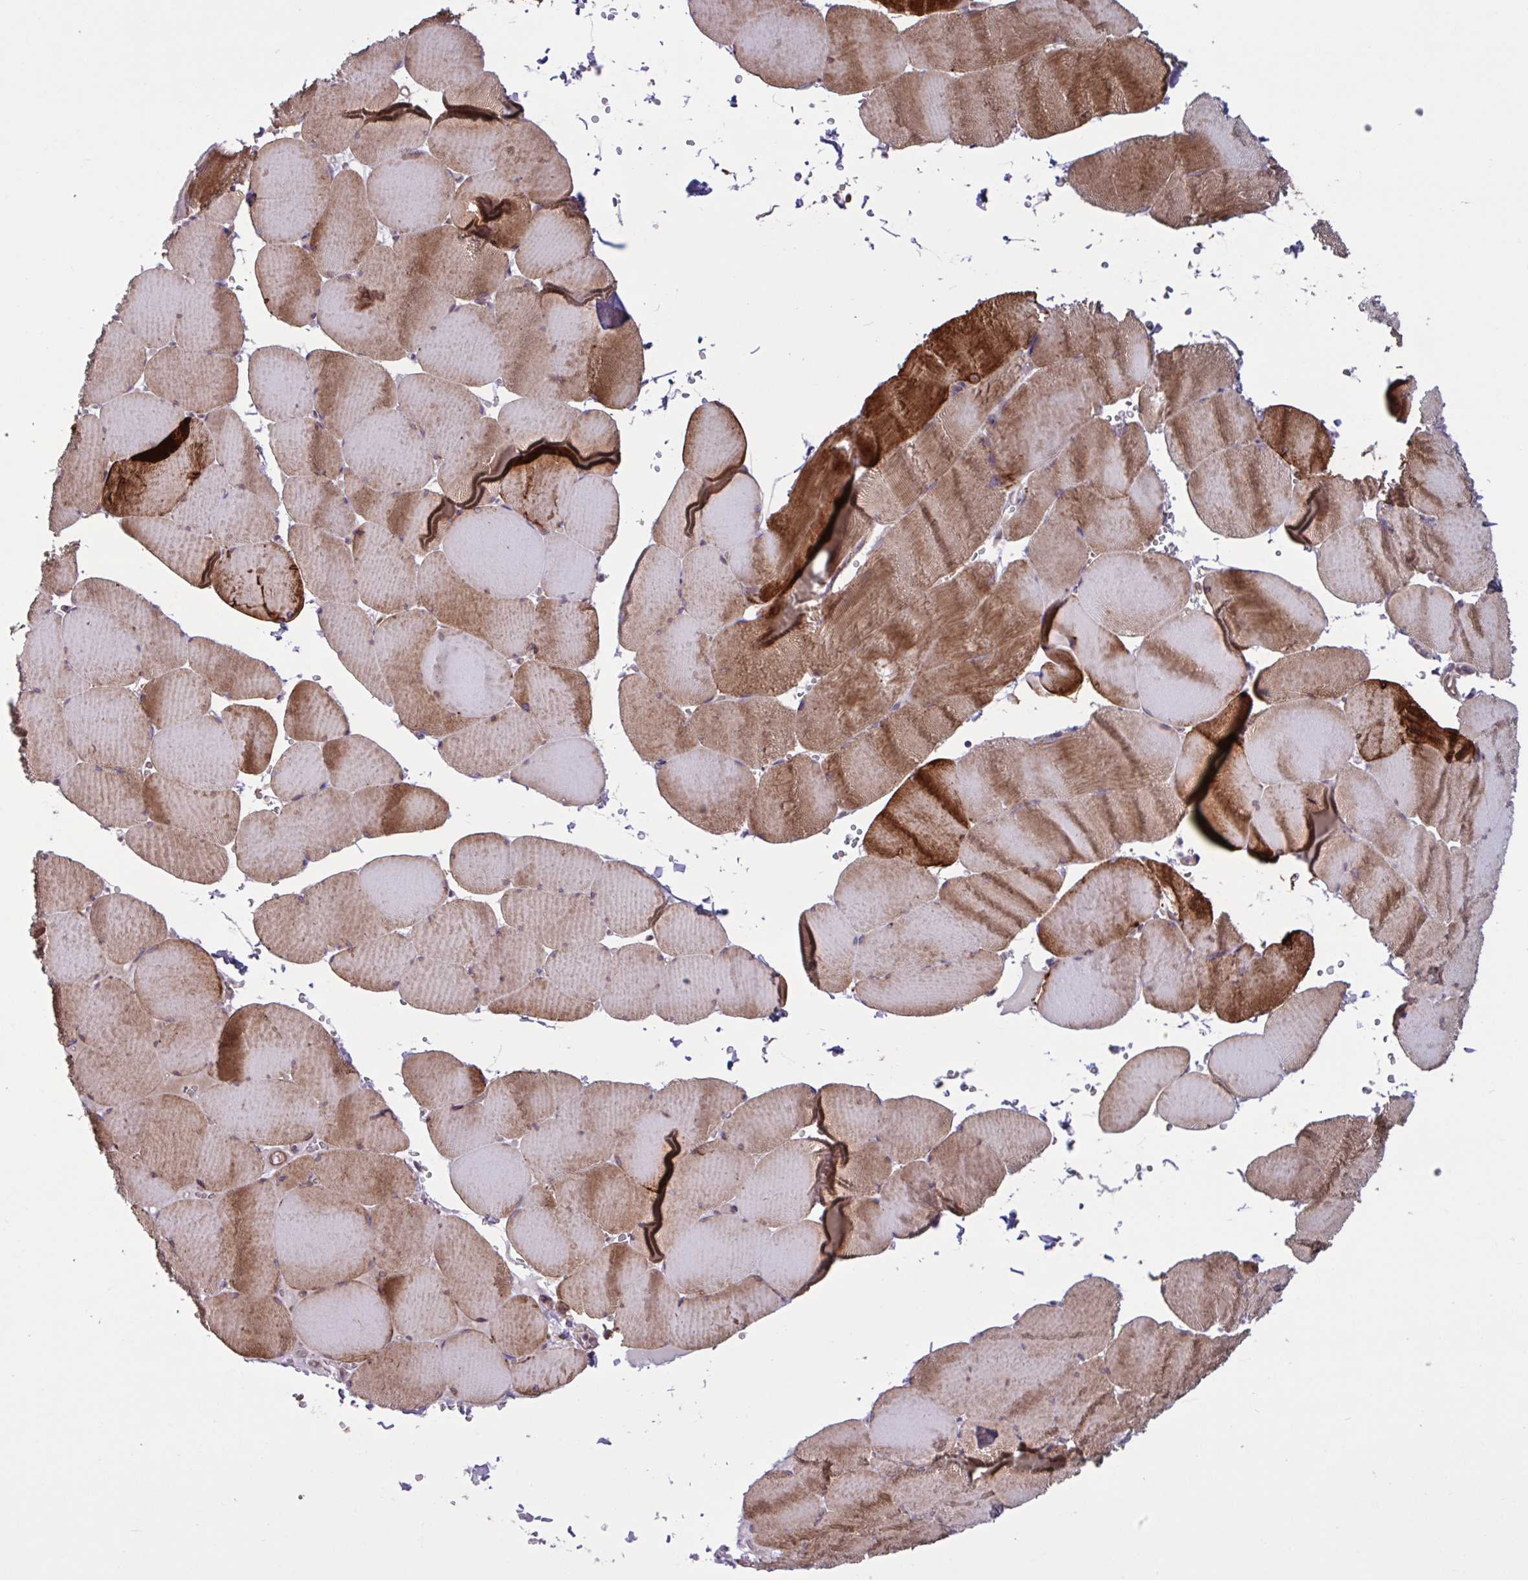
{"staining": {"intensity": "strong", "quantity": ">75%", "location": "cytoplasmic/membranous"}, "tissue": "skeletal muscle", "cell_type": "Myocytes", "image_type": "normal", "snomed": [{"axis": "morphology", "description": "Normal tissue, NOS"}, {"axis": "topography", "description": "Skeletal muscle"}, {"axis": "topography", "description": "Head-Neck"}], "caption": "A high amount of strong cytoplasmic/membranous expression is identified in about >75% of myocytes in unremarkable skeletal muscle. (Stains: DAB (3,3'-diaminobenzidine) in brown, nuclei in blue, Microscopy: brightfield microscopy at high magnification).", "gene": "GLTP", "patient": {"sex": "male", "age": 66}}